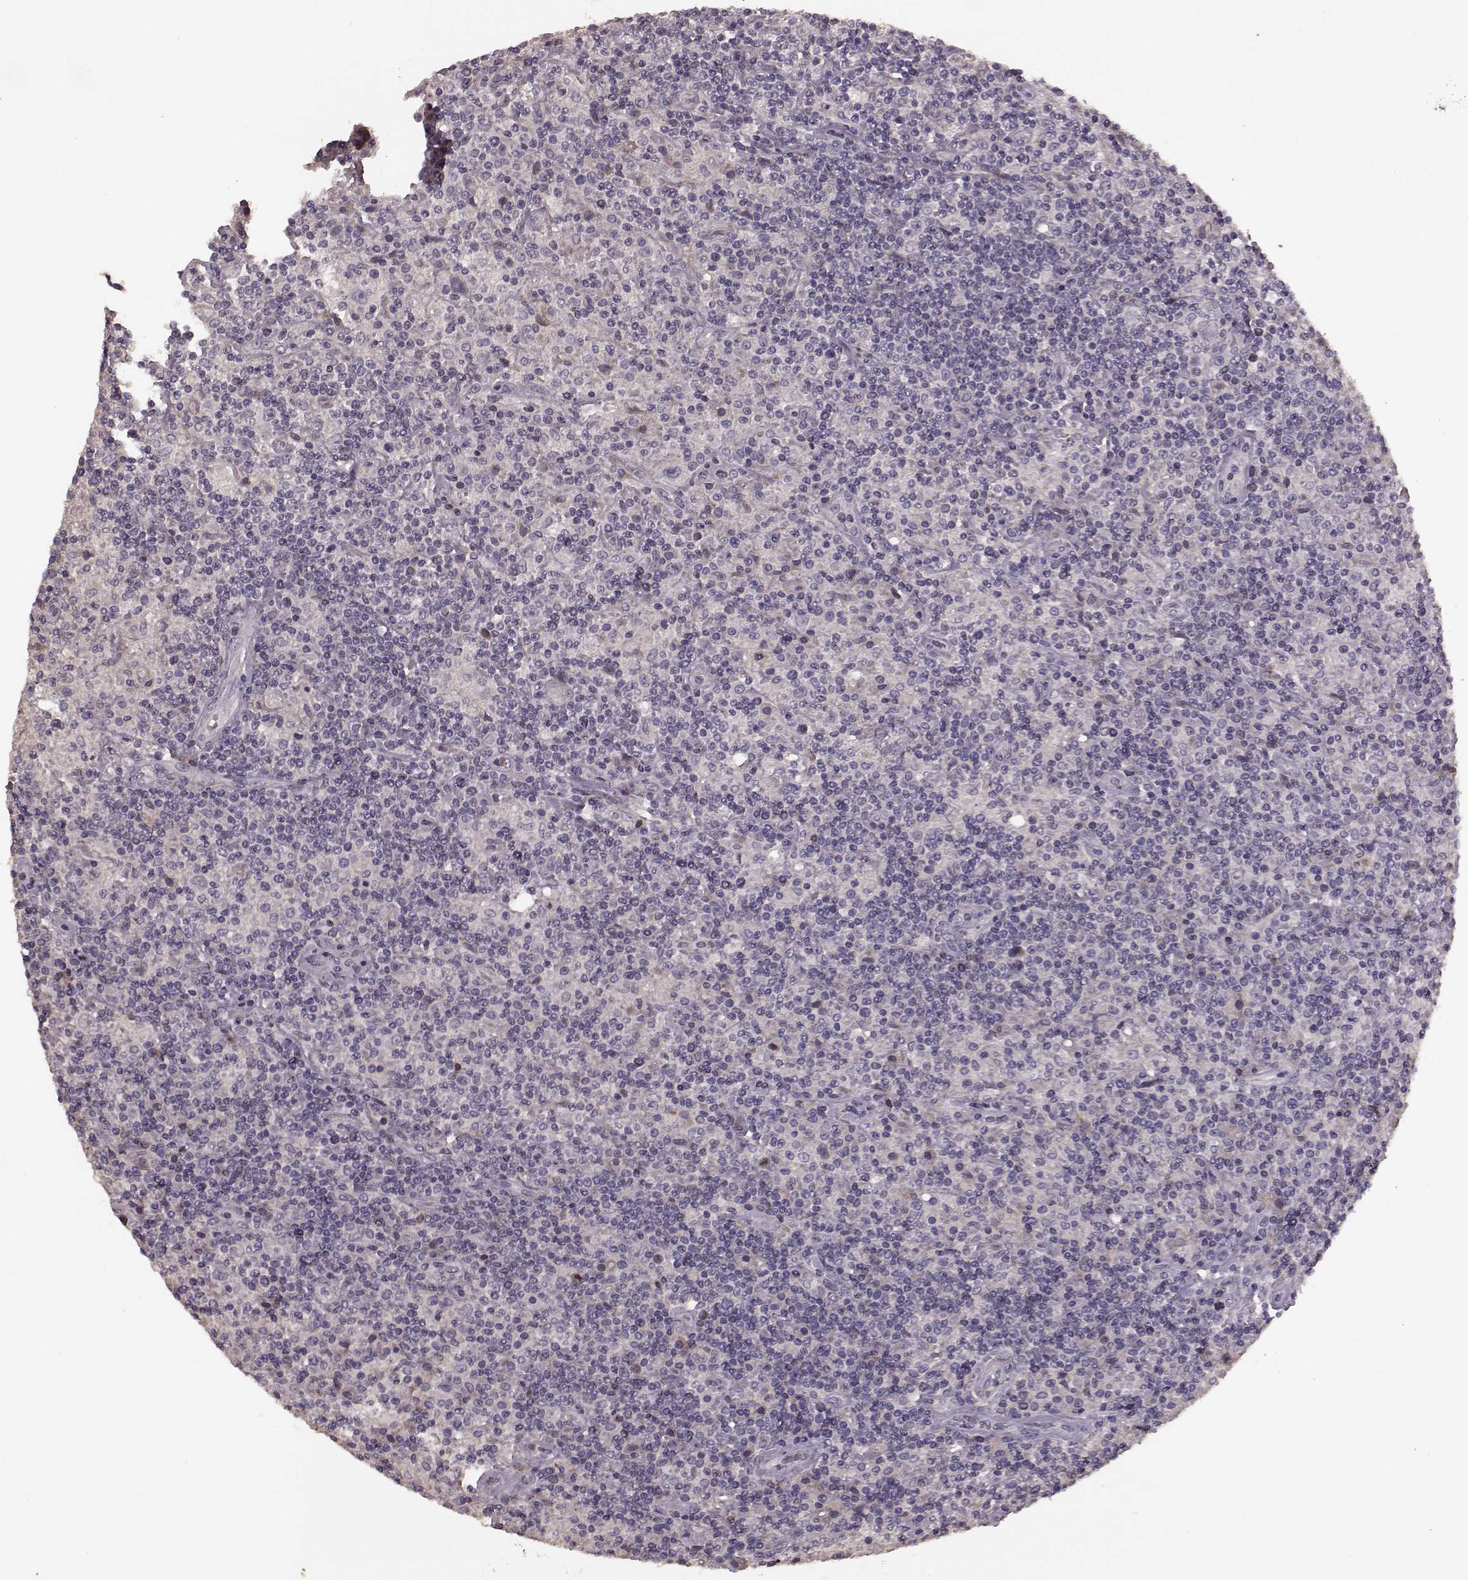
{"staining": {"intensity": "negative", "quantity": "none", "location": "none"}, "tissue": "lymphoma", "cell_type": "Tumor cells", "image_type": "cancer", "snomed": [{"axis": "morphology", "description": "Hodgkin's disease, NOS"}, {"axis": "topography", "description": "Lymph node"}], "caption": "Human Hodgkin's disease stained for a protein using IHC reveals no staining in tumor cells.", "gene": "SLC52A3", "patient": {"sex": "male", "age": 70}}